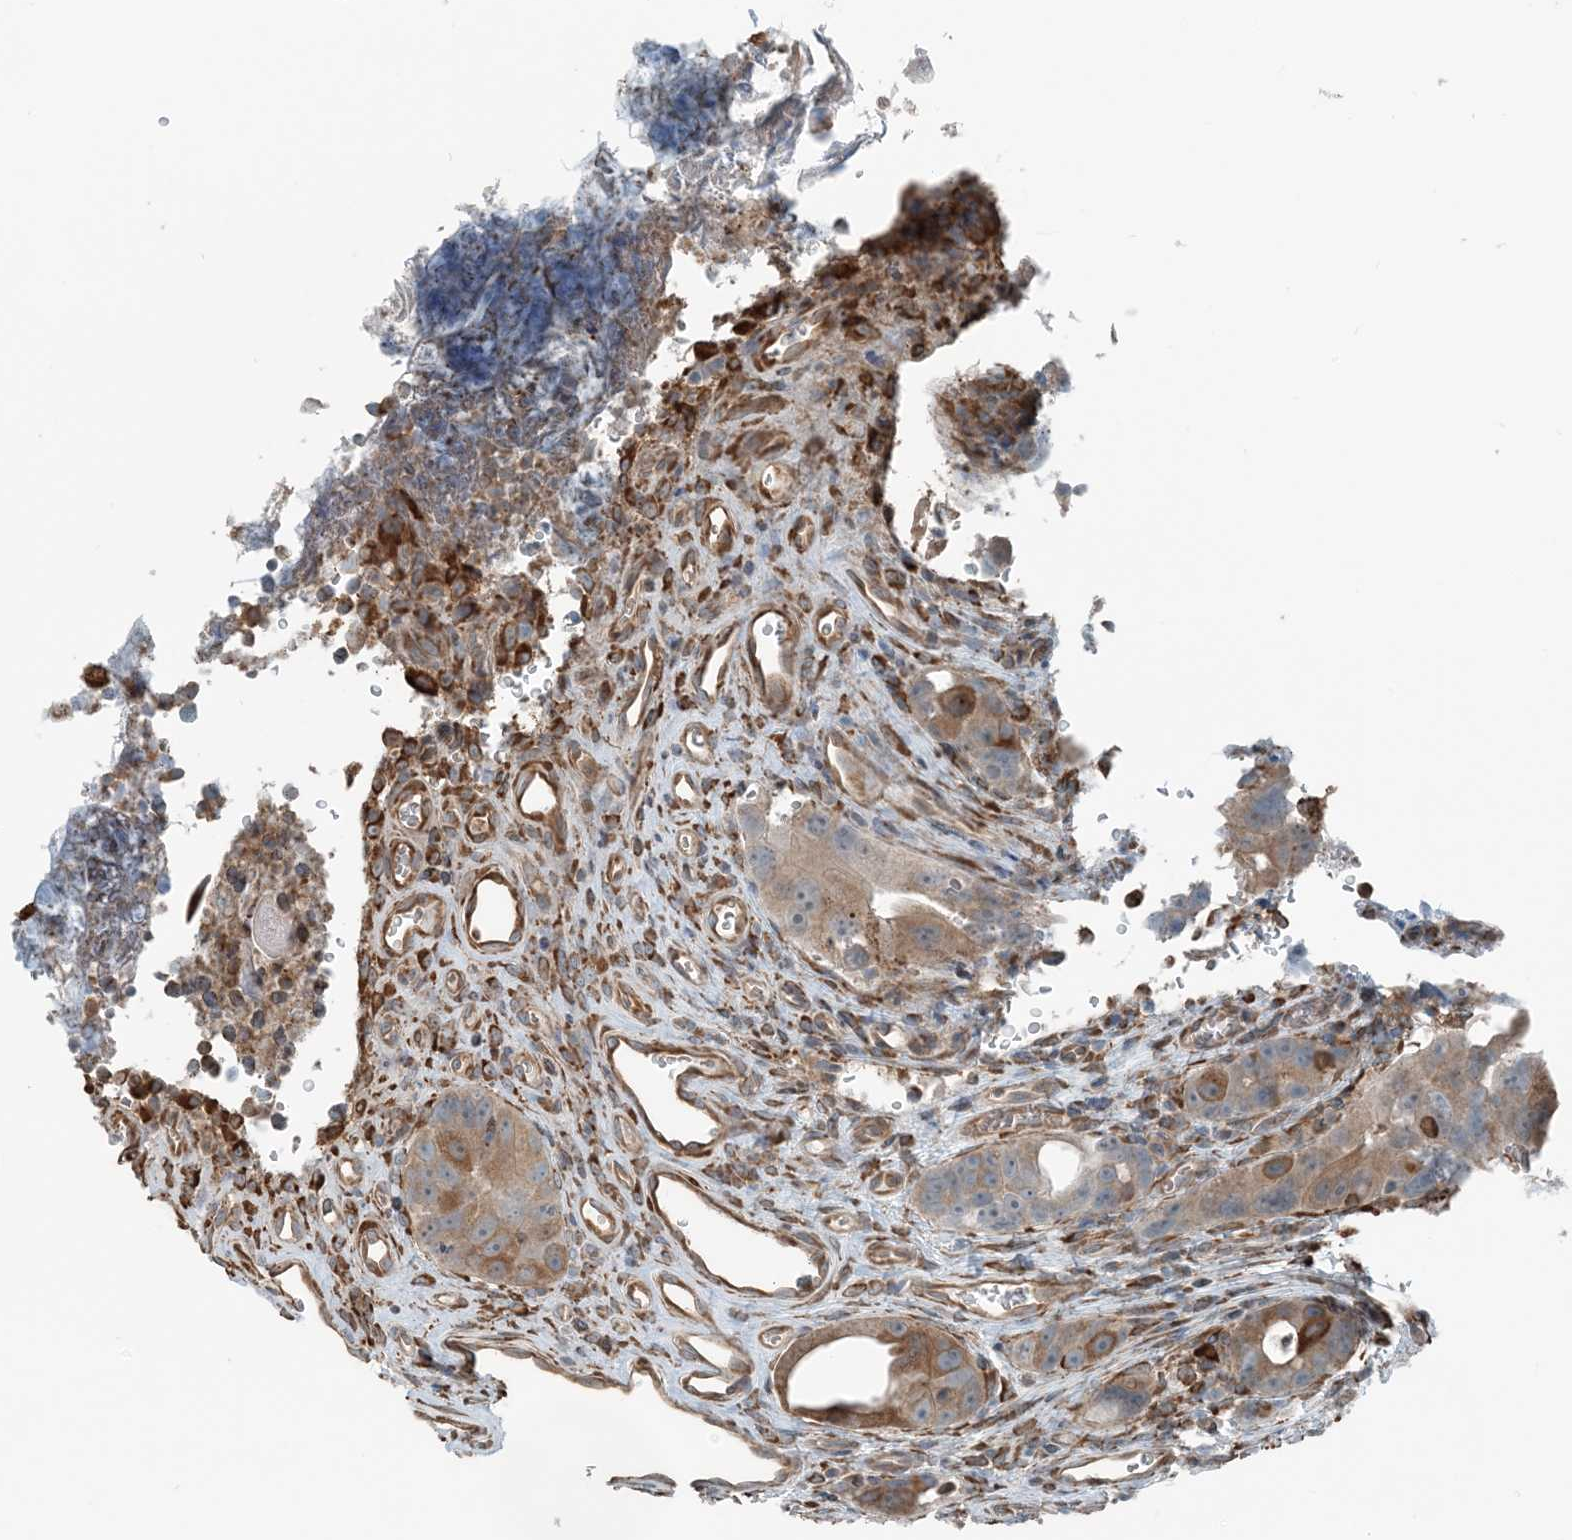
{"staining": {"intensity": "moderate", "quantity": ">75%", "location": "cytoplasmic/membranous"}, "tissue": "colorectal cancer", "cell_type": "Tumor cells", "image_type": "cancer", "snomed": [{"axis": "morphology", "description": "Adenocarcinoma, NOS"}, {"axis": "topography", "description": "Rectum"}], "caption": "DAB immunohistochemical staining of colorectal cancer reveals moderate cytoplasmic/membranous protein staining in about >75% of tumor cells.", "gene": "CERKL", "patient": {"sex": "male", "age": 59}}